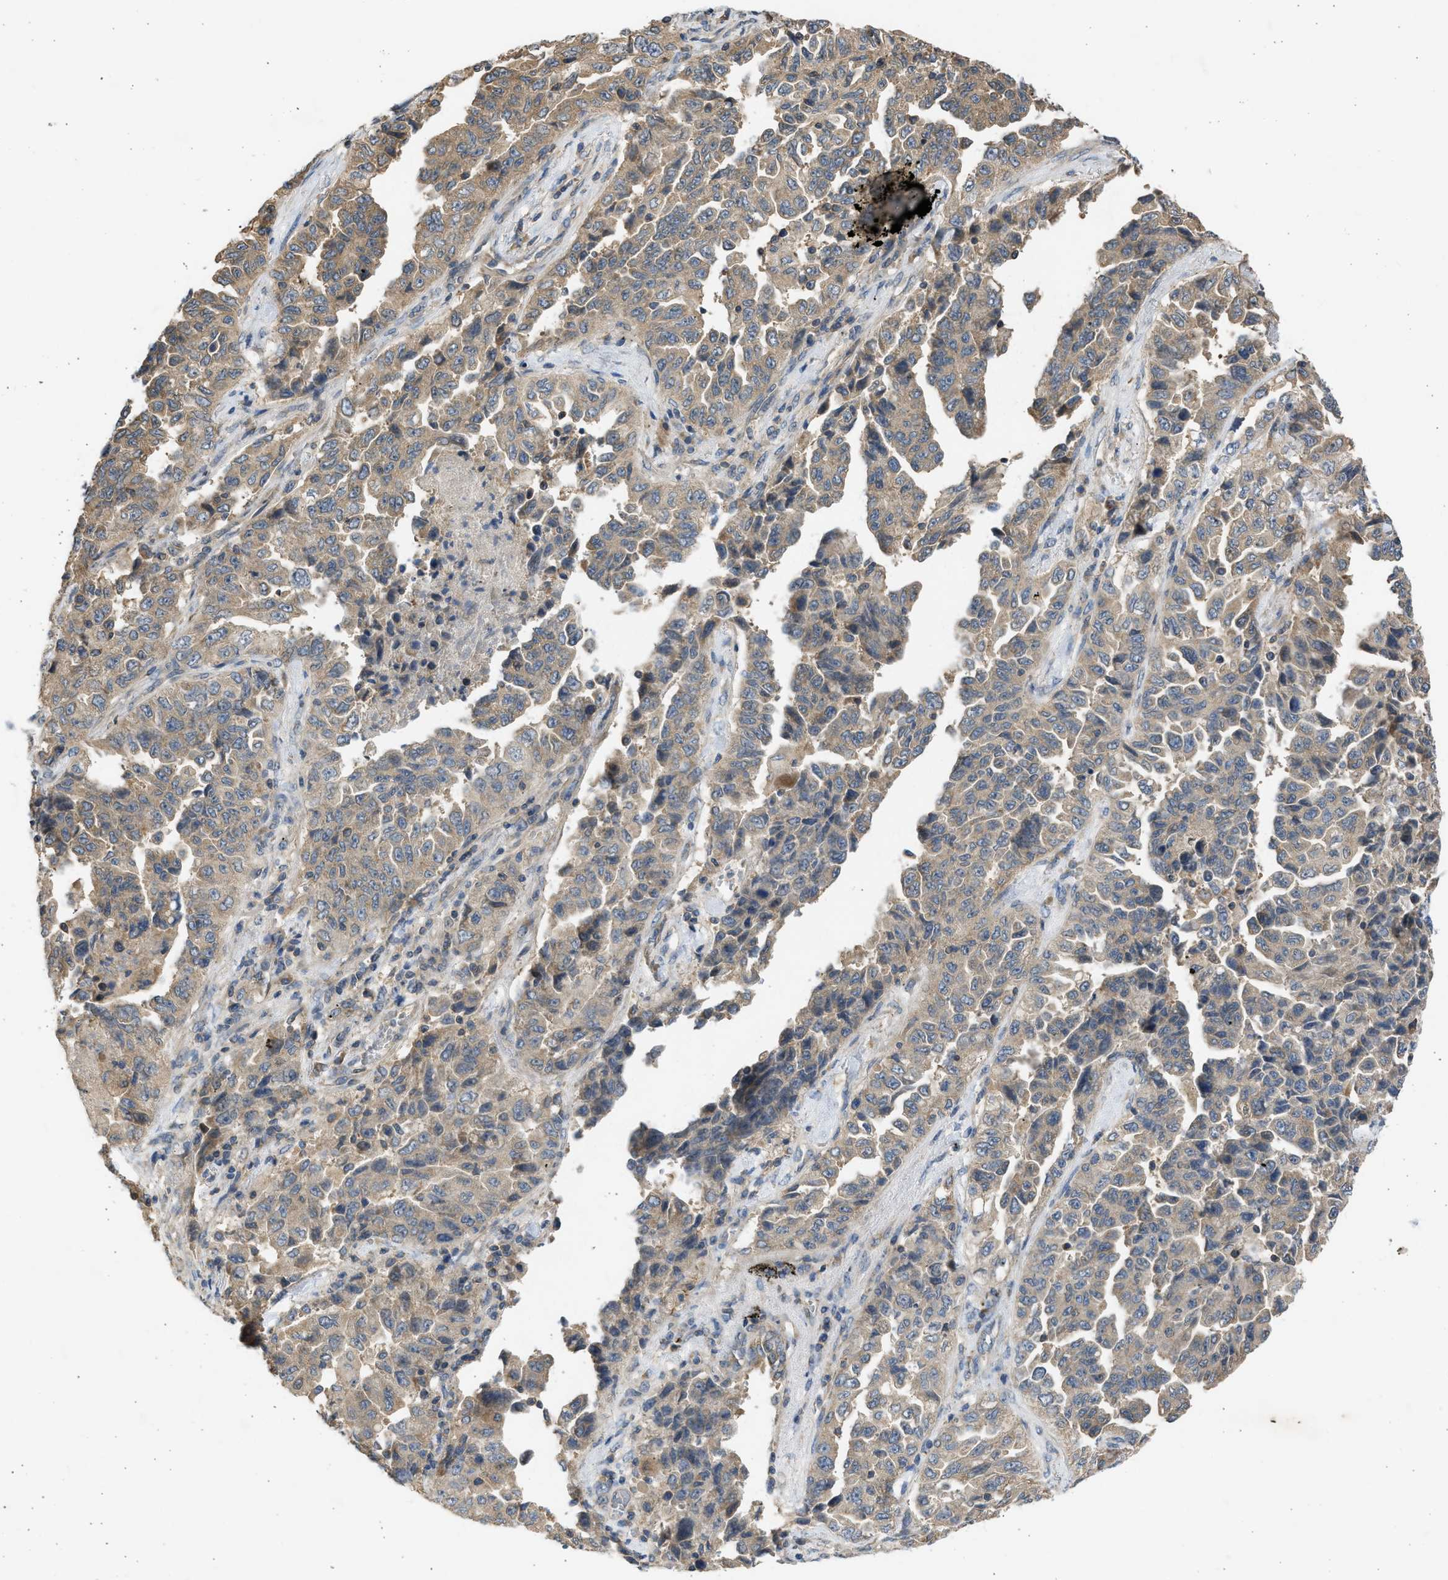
{"staining": {"intensity": "weak", "quantity": ">75%", "location": "cytoplasmic/membranous"}, "tissue": "lung cancer", "cell_type": "Tumor cells", "image_type": "cancer", "snomed": [{"axis": "morphology", "description": "Adenocarcinoma, NOS"}, {"axis": "topography", "description": "Lung"}], "caption": "A high-resolution photomicrograph shows IHC staining of lung adenocarcinoma, which reveals weak cytoplasmic/membranous expression in about >75% of tumor cells. (DAB (3,3'-diaminobenzidine) IHC, brown staining for protein, blue staining for nuclei).", "gene": "CYP1A1", "patient": {"sex": "female", "age": 51}}